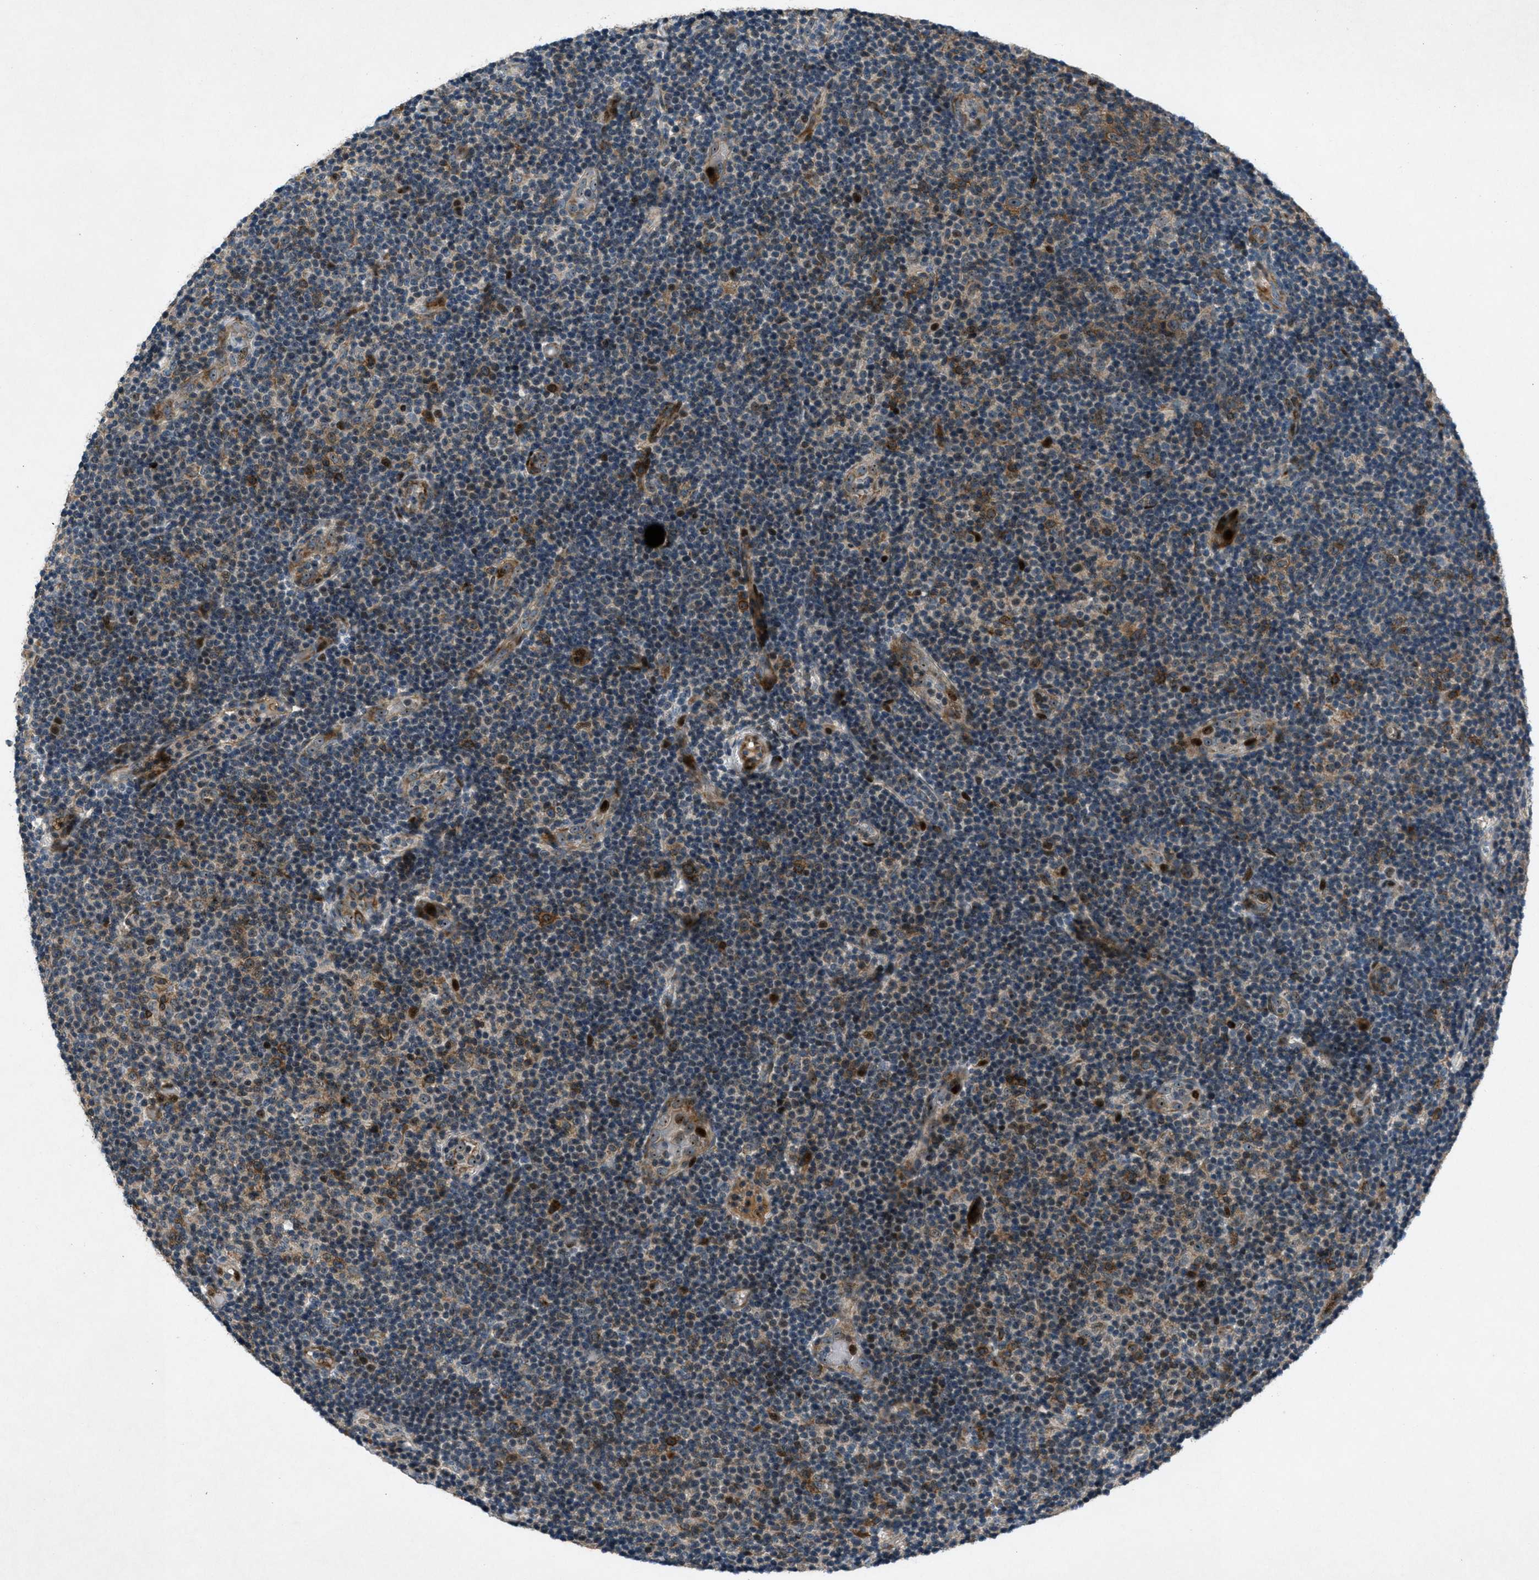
{"staining": {"intensity": "moderate", "quantity": "25%-75%", "location": "cytoplasmic/membranous"}, "tissue": "lymphoma", "cell_type": "Tumor cells", "image_type": "cancer", "snomed": [{"axis": "morphology", "description": "Malignant lymphoma, non-Hodgkin's type, Low grade"}, {"axis": "topography", "description": "Lymph node"}], "caption": "The histopathology image shows immunohistochemical staining of lymphoma. There is moderate cytoplasmic/membranous staining is present in about 25%-75% of tumor cells.", "gene": "CLEC2D", "patient": {"sex": "male", "age": 83}}